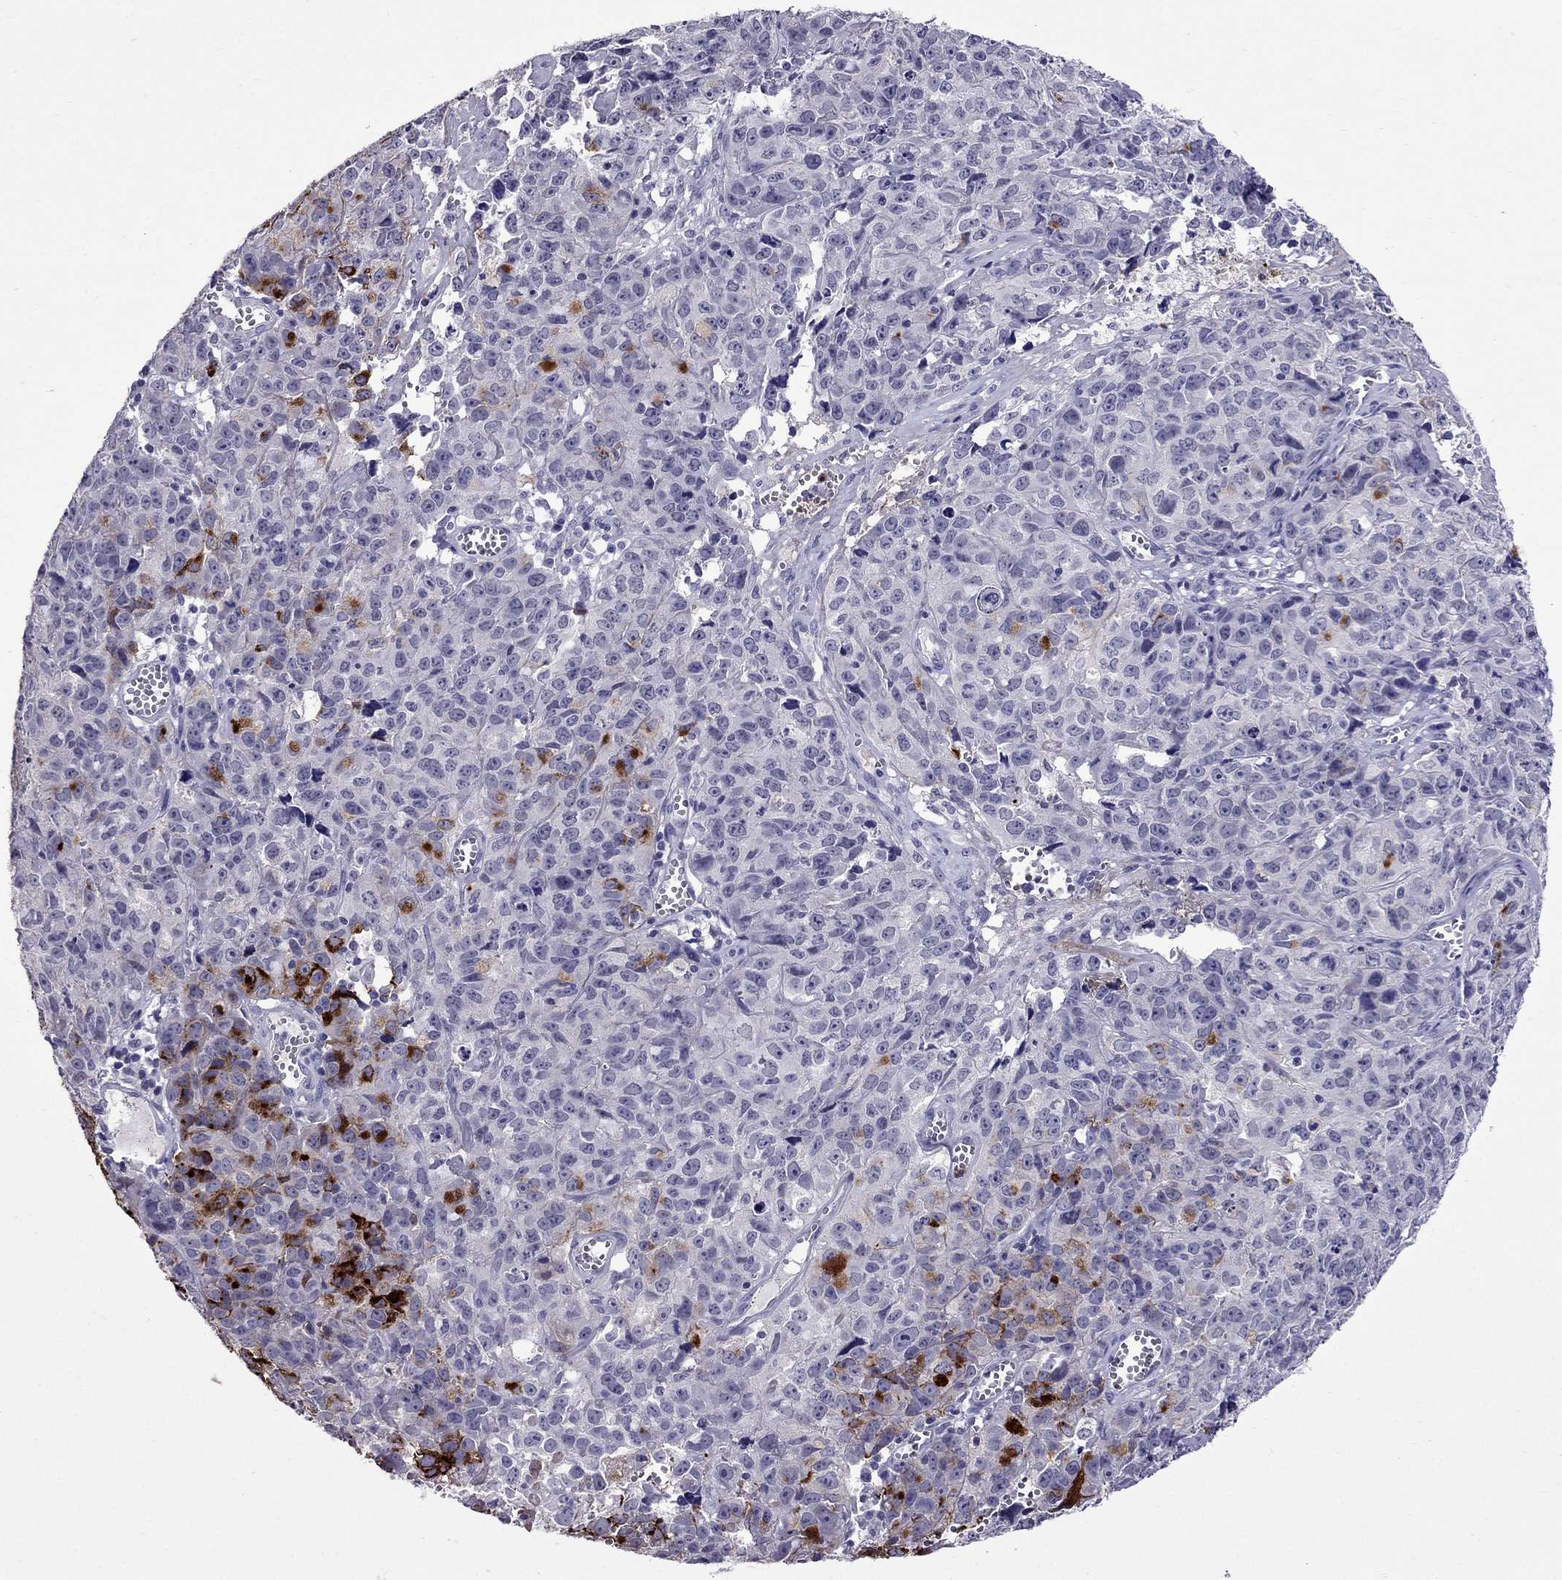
{"staining": {"intensity": "strong", "quantity": "<25%", "location": "cytoplasmic/membranous"}, "tissue": "cervical cancer", "cell_type": "Tumor cells", "image_type": "cancer", "snomed": [{"axis": "morphology", "description": "Squamous cell carcinoma, NOS"}, {"axis": "topography", "description": "Cervix"}], "caption": "Cervical cancer tissue exhibits strong cytoplasmic/membranous expression in about <25% of tumor cells", "gene": "OLFM4", "patient": {"sex": "female", "age": 28}}